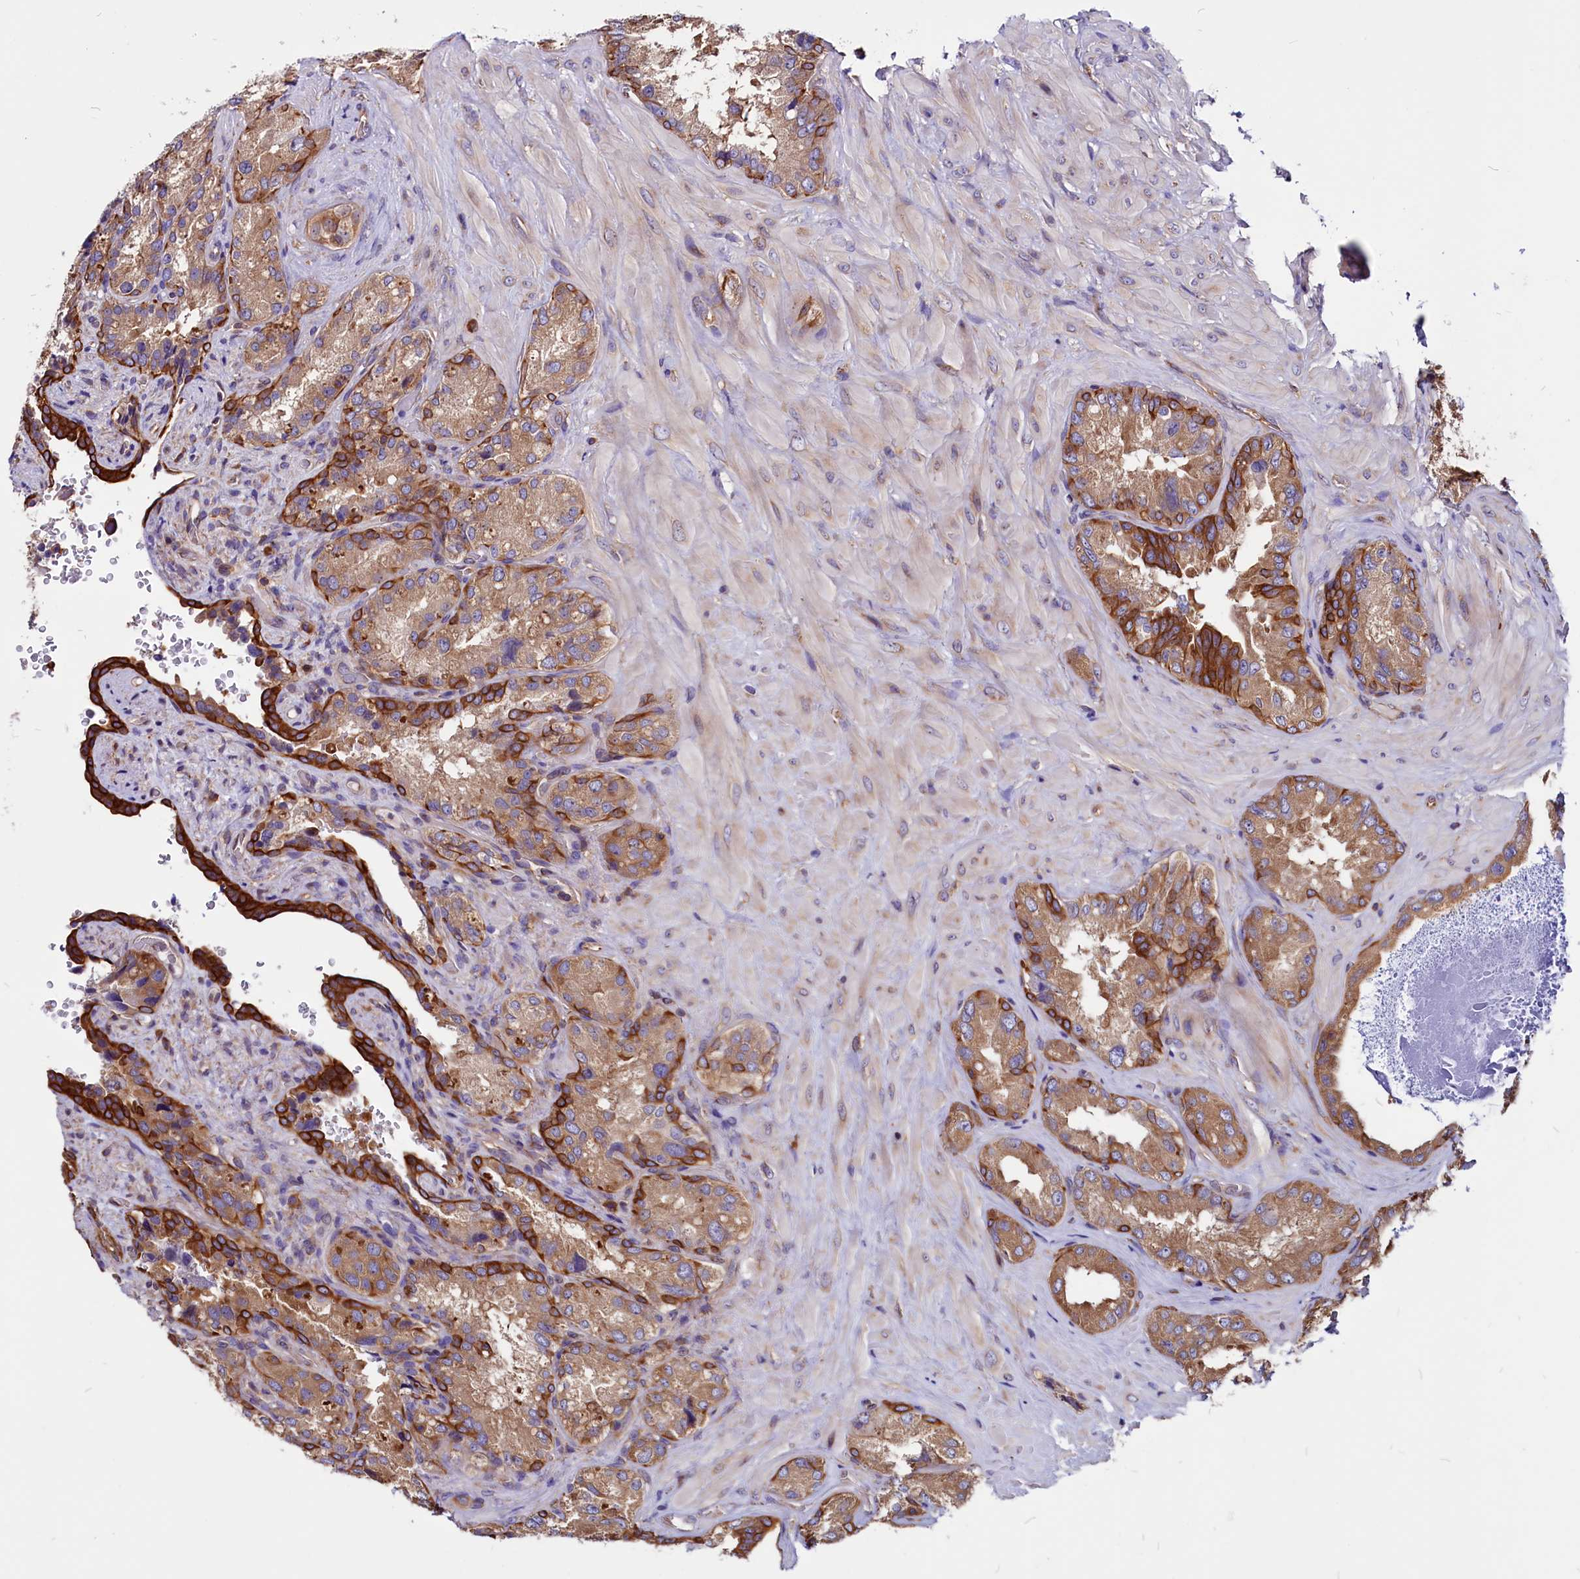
{"staining": {"intensity": "strong", "quantity": "25%-75%", "location": "cytoplasmic/membranous"}, "tissue": "seminal vesicle", "cell_type": "Glandular cells", "image_type": "normal", "snomed": [{"axis": "morphology", "description": "Normal tissue, NOS"}, {"axis": "topography", "description": "Seminal veicle"}, {"axis": "topography", "description": "Peripheral nerve tissue"}], "caption": "Strong cytoplasmic/membranous positivity is appreciated in about 25%-75% of glandular cells in benign seminal vesicle. The staining was performed using DAB (3,3'-diaminobenzidine) to visualize the protein expression in brown, while the nuclei were stained in blue with hematoxylin (Magnification: 20x).", "gene": "EIF3G", "patient": {"sex": "male", "age": 67}}